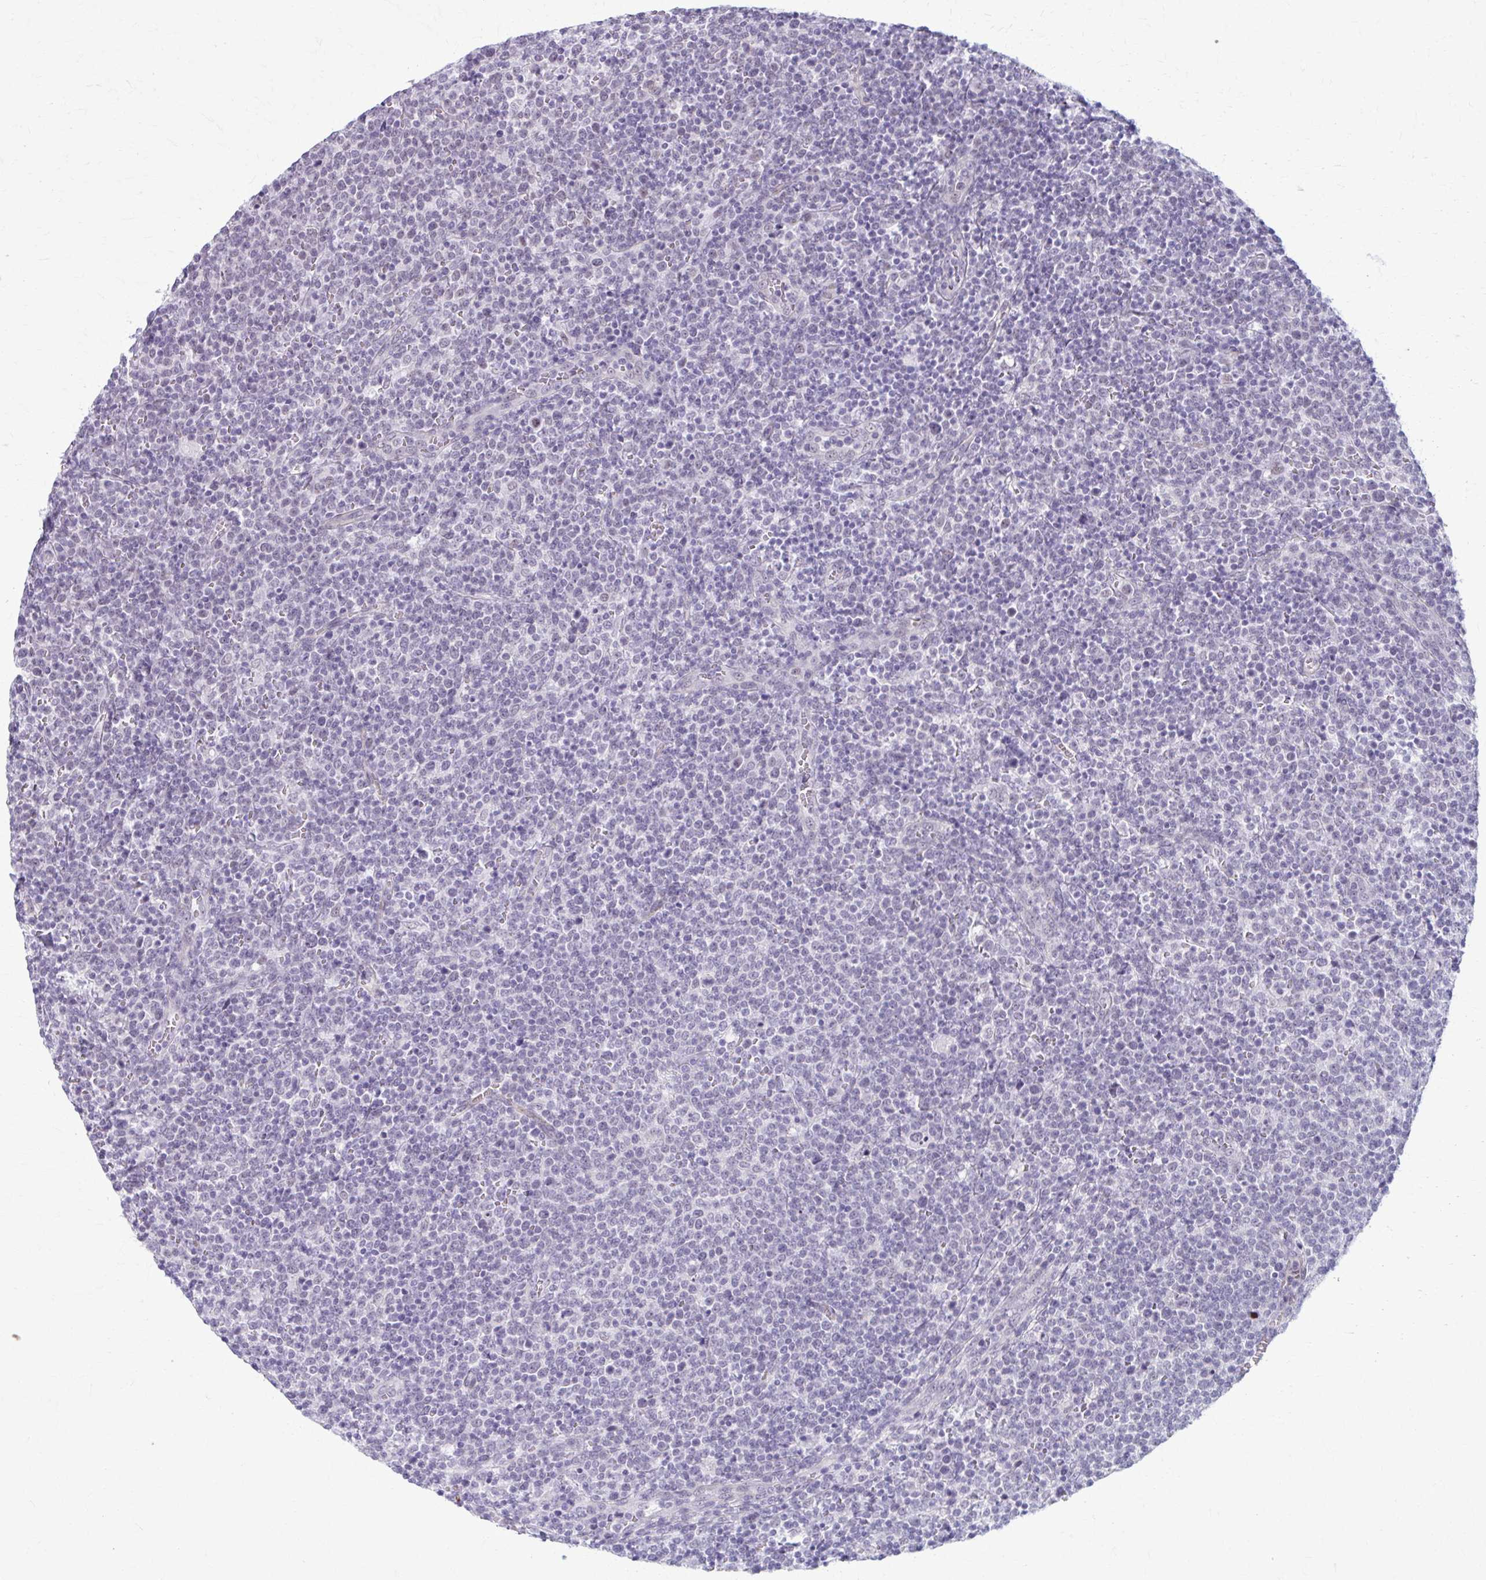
{"staining": {"intensity": "negative", "quantity": "none", "location": "none"}, "tissue": "lymphoma", "cell_type": "Tumor cells", "image_type": "cancer", "snomed": [{"axis": "morphology", "description": "Malignant lymphoma, non-Hodgkin's type, High grade"}, {"axis": "topography", "description": "Lymph node"}], "caption": "An immunohistochemistry (IHC) micrograph of malignant lymphoma, non-Hodgkin's type (high-grade) is shown. There is no staining in tumor cells of malignant lymphoma, non-Hodgkin's type (high-grade).", "gene": "NUMBL", "patient": {"sex": "male", "age": 61}}